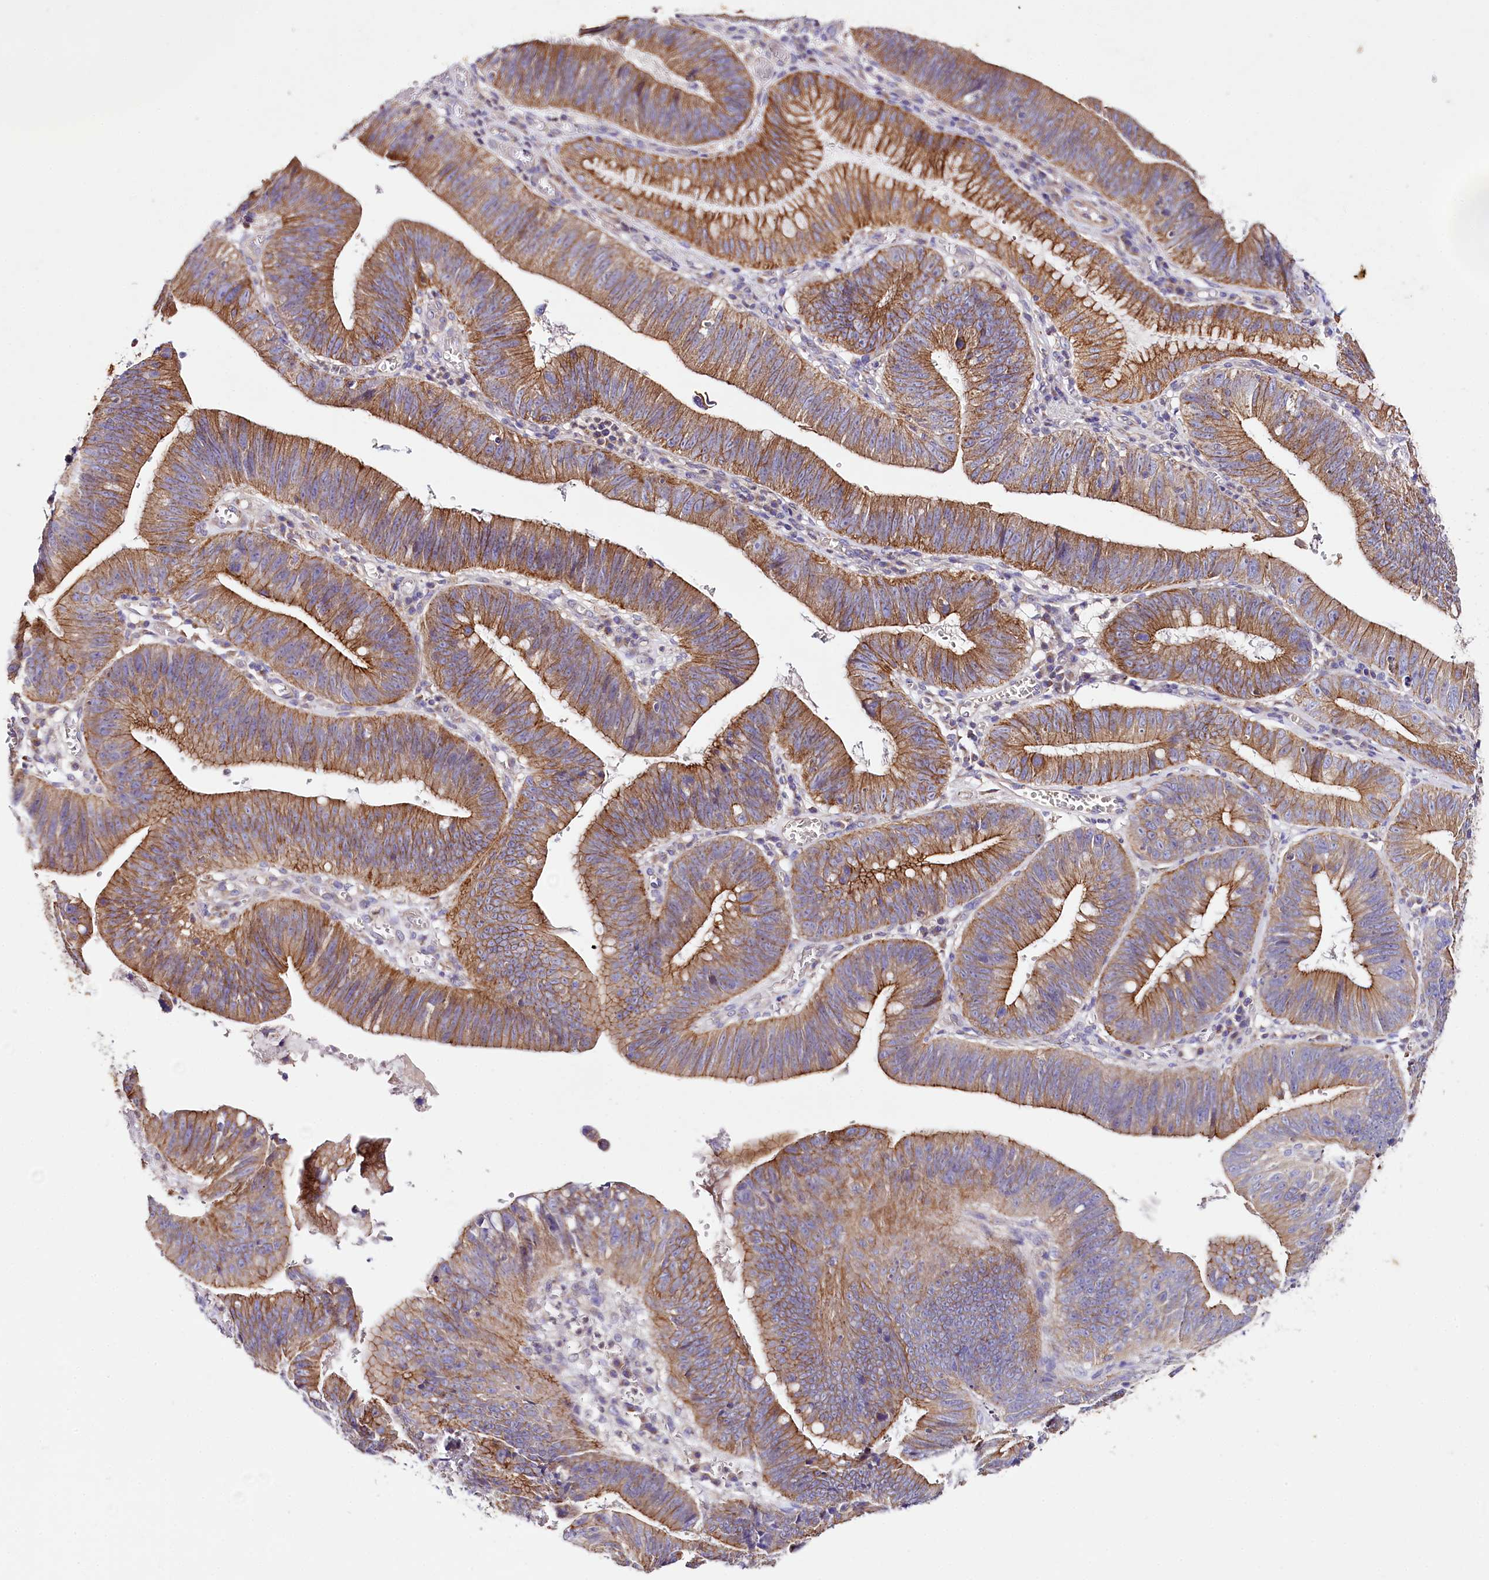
{"staining": {"intensity": "strong", "quantity": "25%-75%", "location": "cytoplasmic/membranous"}, "tissue": "stomach cancer", "cell_type": "Tumor cells", "image_type": "cancer", "snomed": [{"axis": "morphology", "description": "Adenocarcinoma, NOS"}, {"axis": "topography", "description": "Stomach"}], "caption": "Immunohistochemical staining of human adenocarcinoma (stomach) demonstrates high levels of strong cytoplasmic/membranous expression in about 25%-75% of tumor cells.", "gene": "SACM1L", "patient": {"sex": "male", "age": 59}}